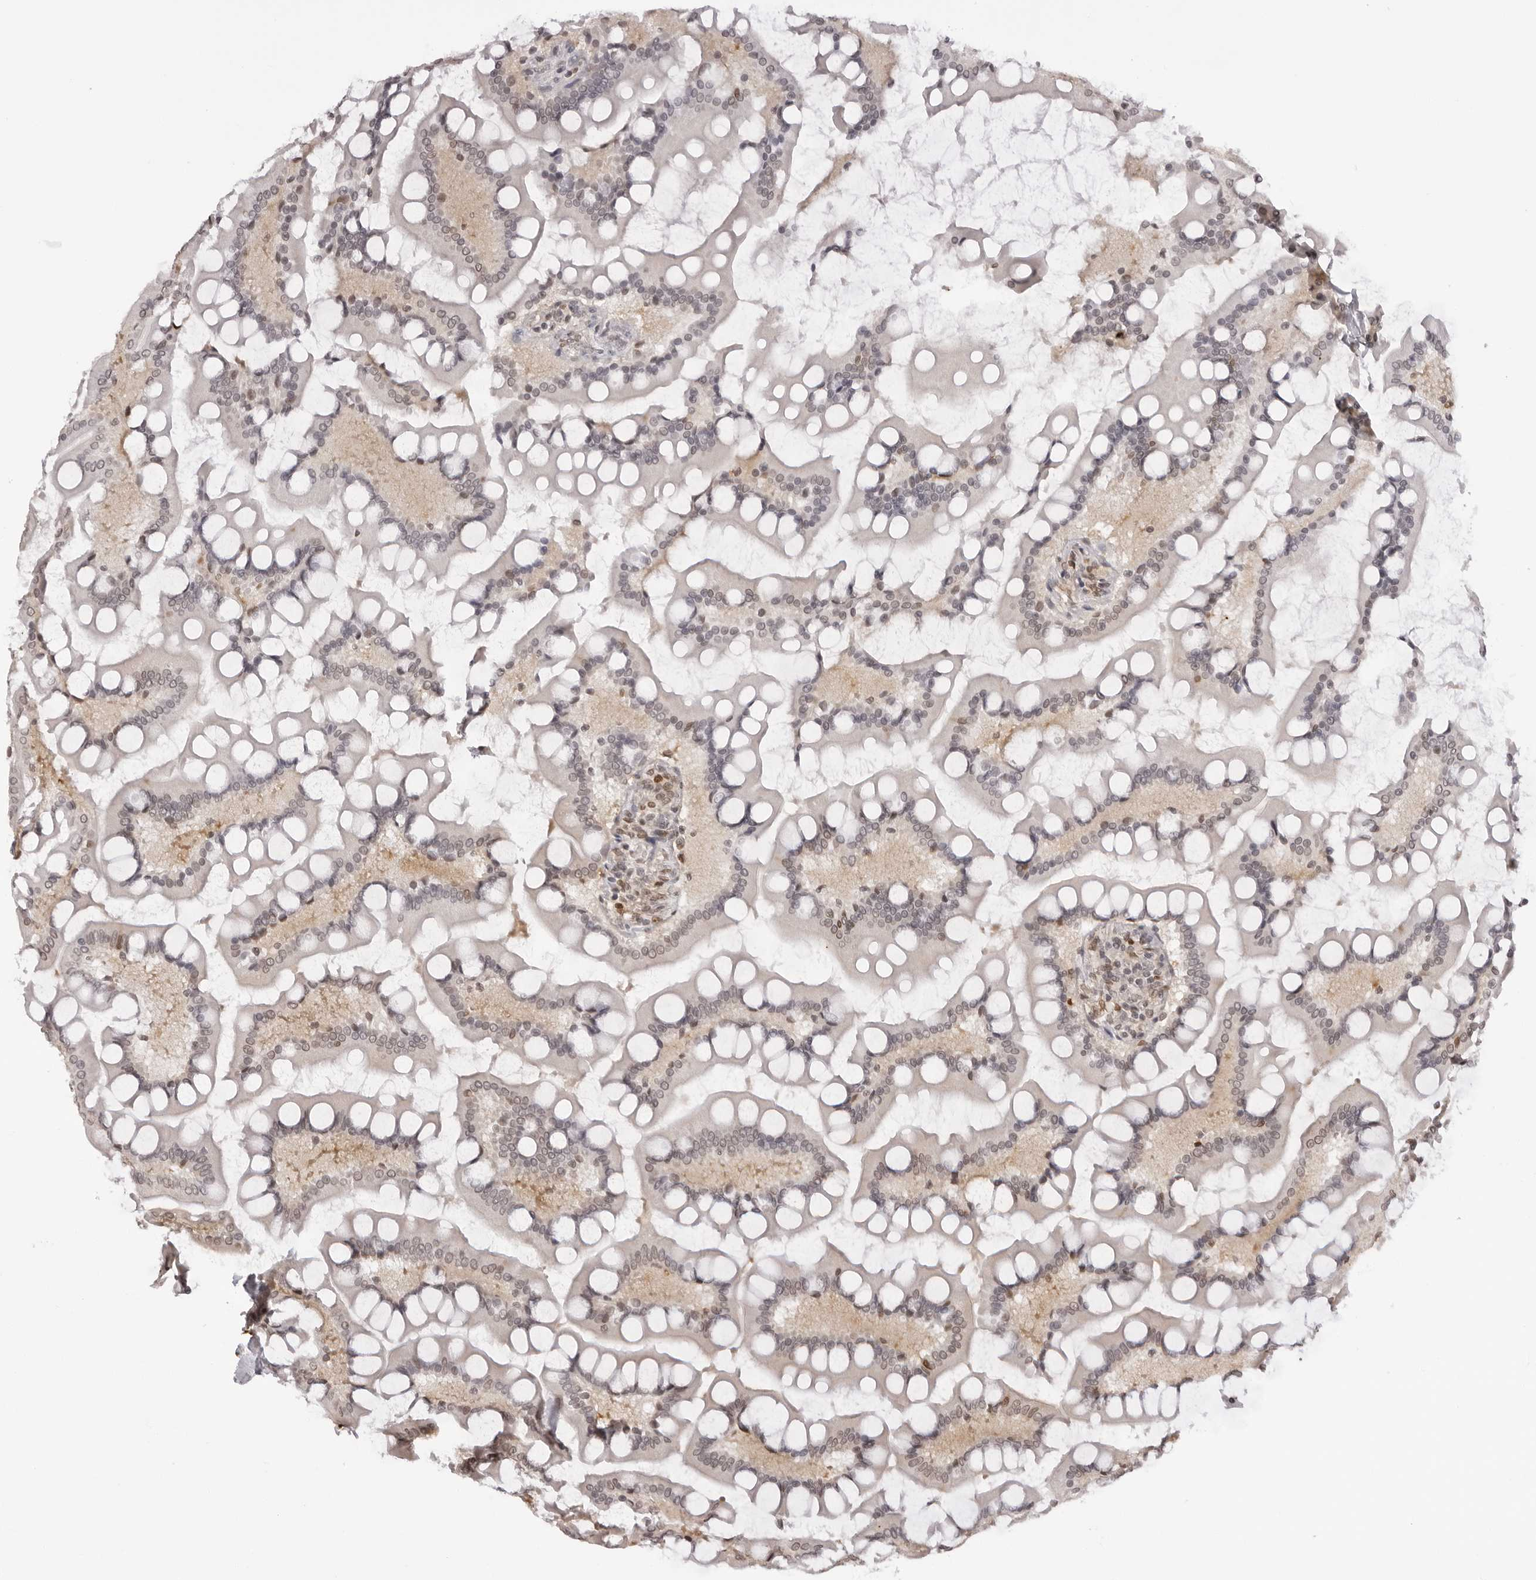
{"staining": {"intensity": "moderate", "quantity": "25%-75%", "location": "cytoplasmic/membranous,nuclear"}, "tissue": "small intestine", "cell_type": "Glandular cells", "image_type": "normal", "snomed": [{"axis": "morphology", "description": "Normal tissue, NOS"}, {"axis": "topography", "description": "Small intestine"}], "caption": "This is a micrograph of immunohistochemistry staining of normal small intestine, which shows moderate expression in the cytoplasmic/membranous,nuclear of glandular cells.", "gene": "HSPA4", "patient": {"sex": "male", "age": 41}}